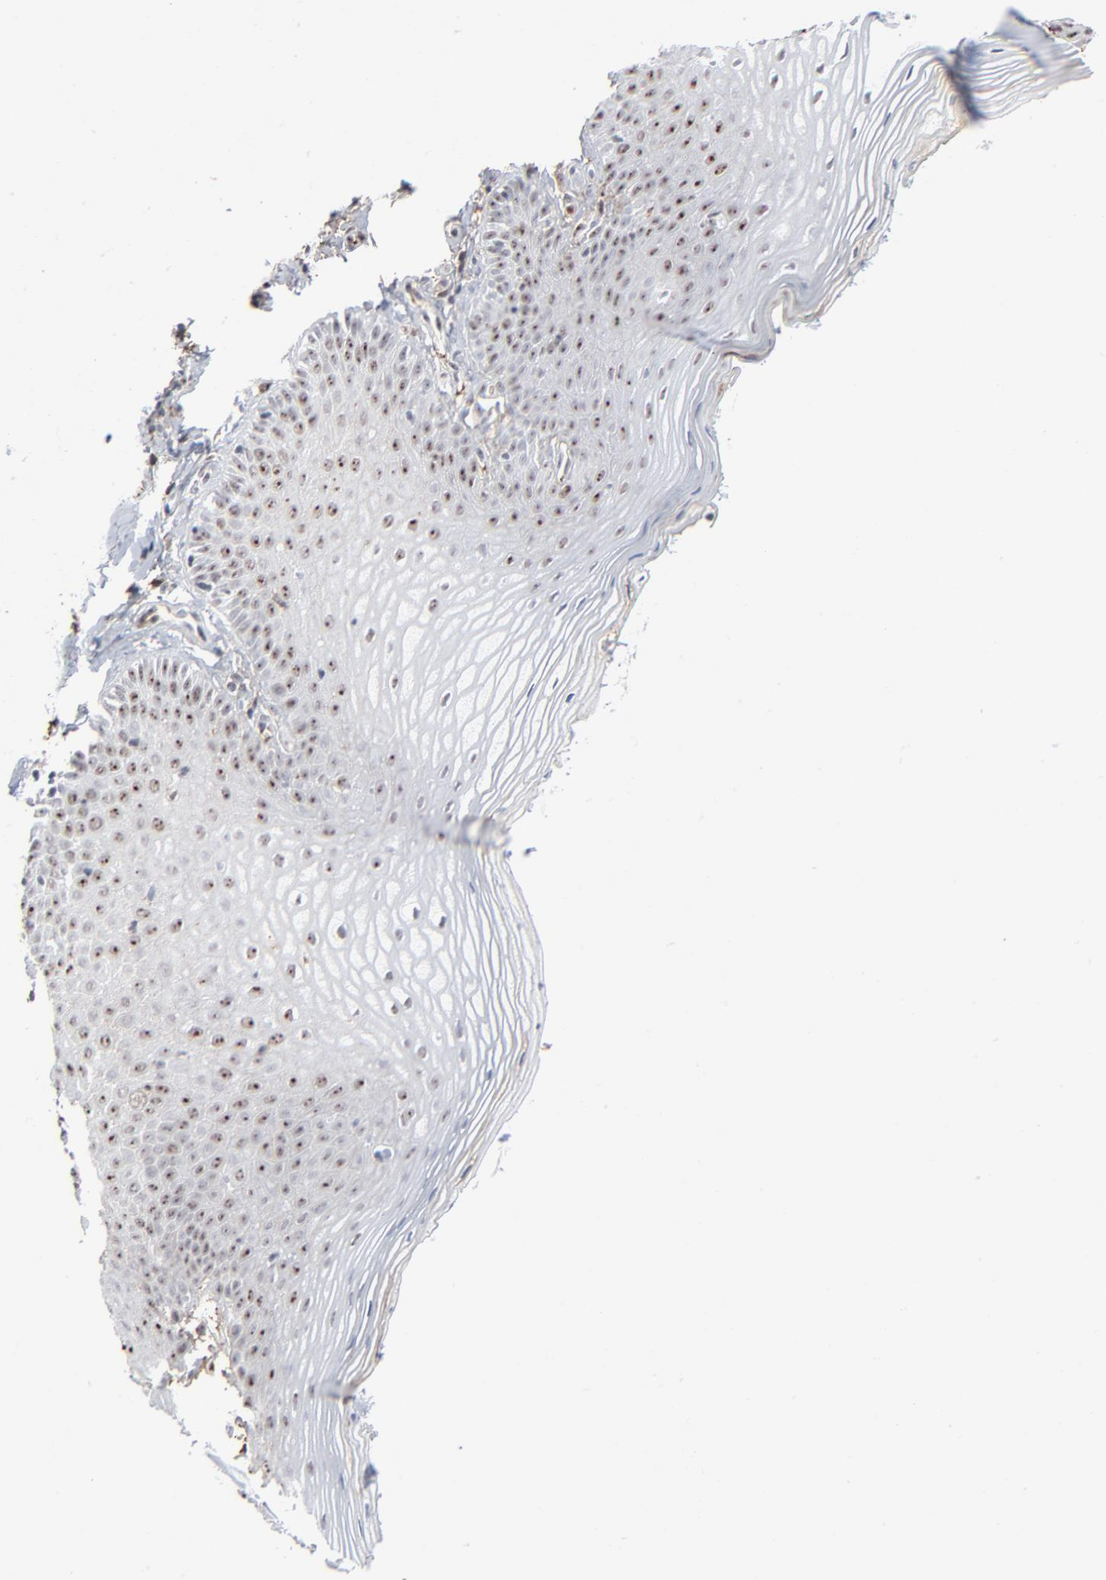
{"staining": {"intensity": "moderate", "quantity": "25%-75%", "location": "nuclear"}, "tissue": "vagina", "cell_type": "Squamous epithelial cells", "image_type": "normal", "snomed": [{"axis": "morphology", "description": "Normal tissue, NOS"}, {"axis": "topography", "description": "Vagina"}], "caption": "A high-resolution micrograph shows immunohistochemistry (IHC) staining of unremarkable vagina, which exhibits moderate nuclear positivity in approximately 25%-75% of squamous epithelial cells. Ihc stains the protein in brown and the nuclei are stained blue.", "gene": "MPHOSPH6", "patient": {"sex": "female", "age": 55}}